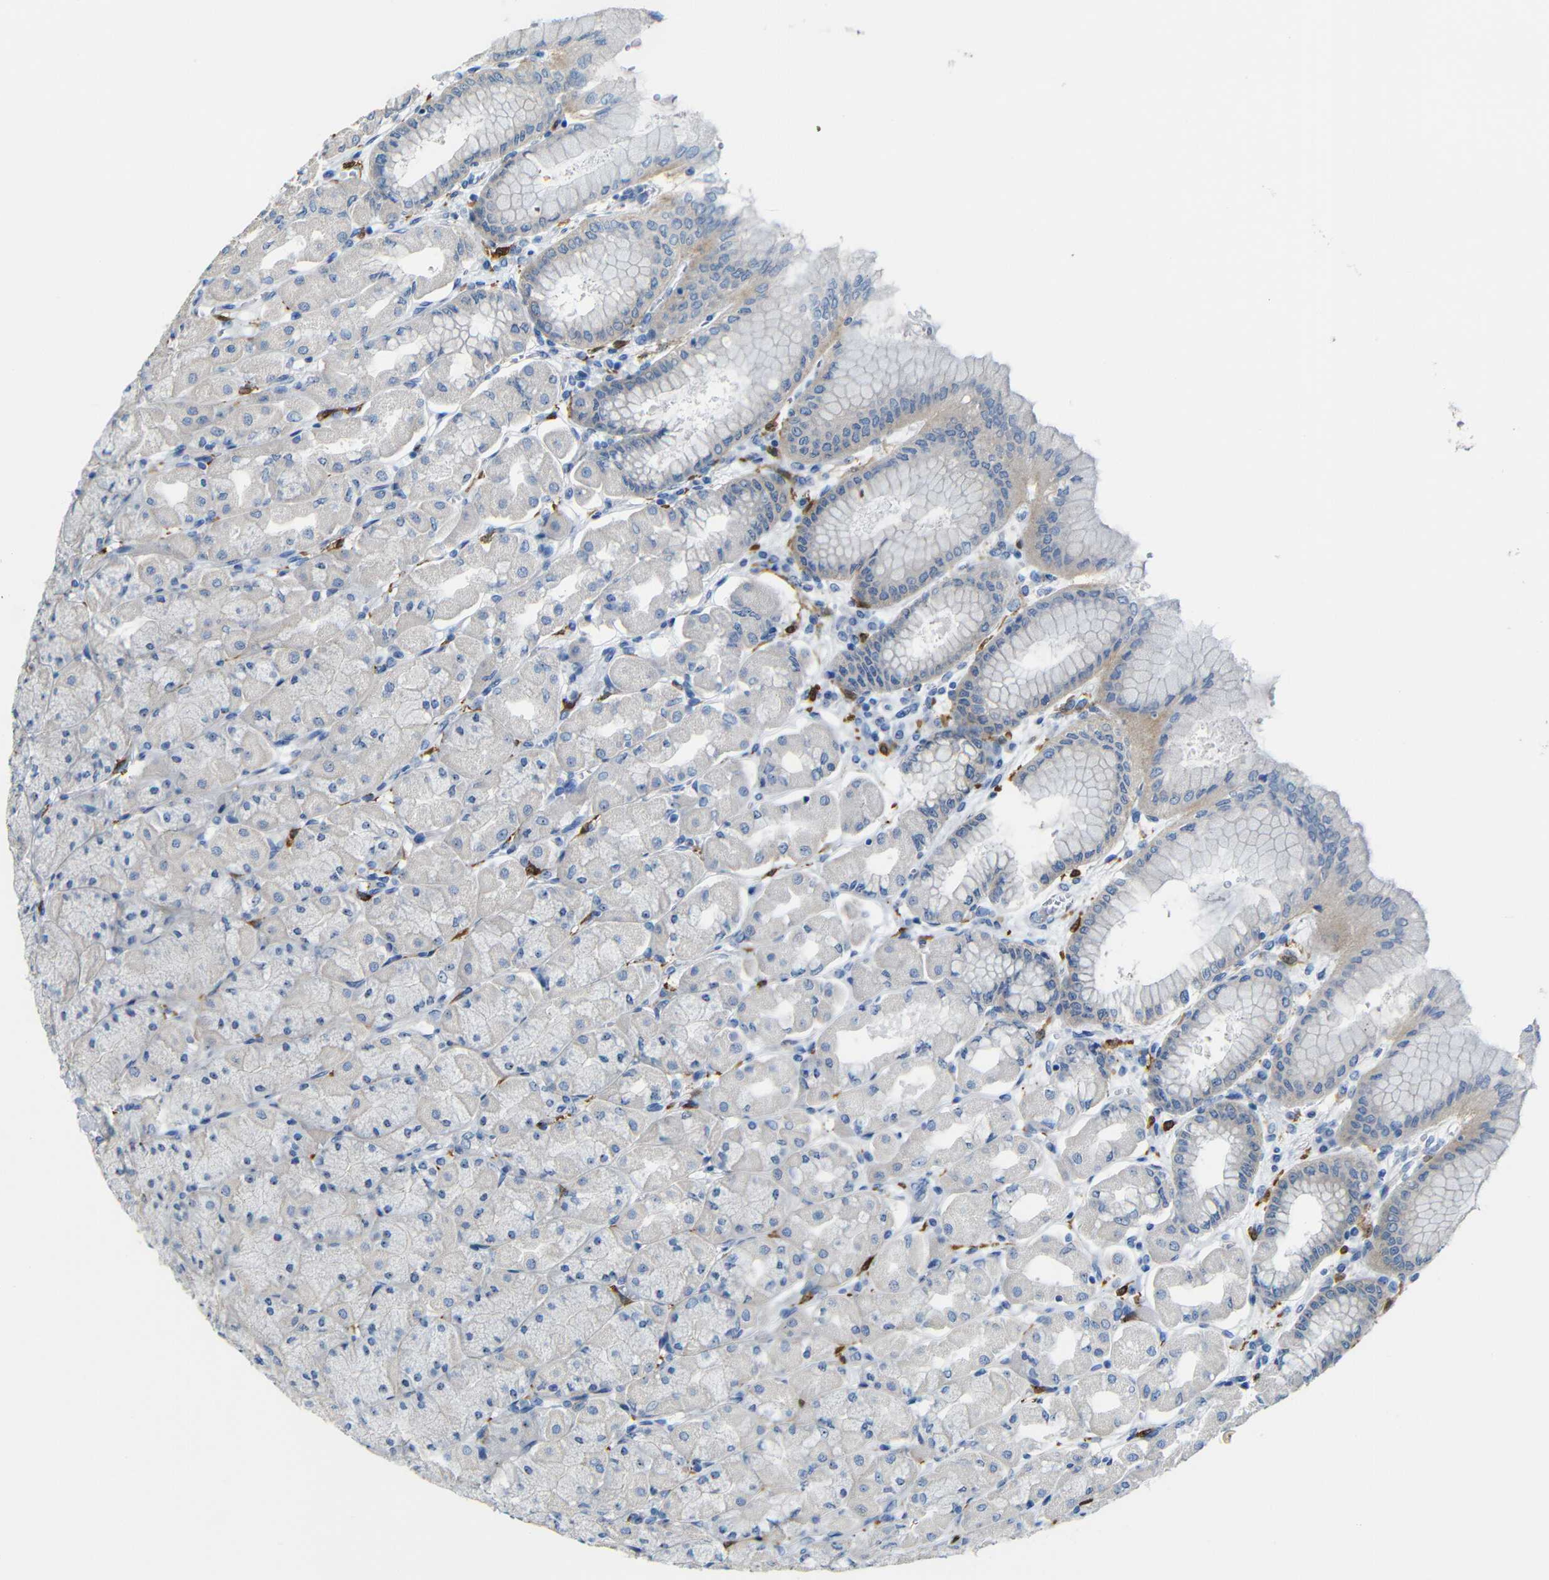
{"staining": {"intensity": "moderate", "quantity": "<25%", "location": "cytoplasmic/membranous,nuclear"}, "tissue": "stomach", "cell_type": "Glandular cells", "image_type": "normal", "snomed": [{"axis": "morphology", "description": "Normal tissue, NOS"}, {"axis": "topography", "description": "Stomach, upper"}], "caption": "This histopathology image shows immunohistochemistry staining of benign human stomach, with low moderate cytoplasmic/membranous,nuclear staining in approximately <25% of glandular cells.", "gene": "C1orf210", "patient": {"sex": "female", "age": 56}}